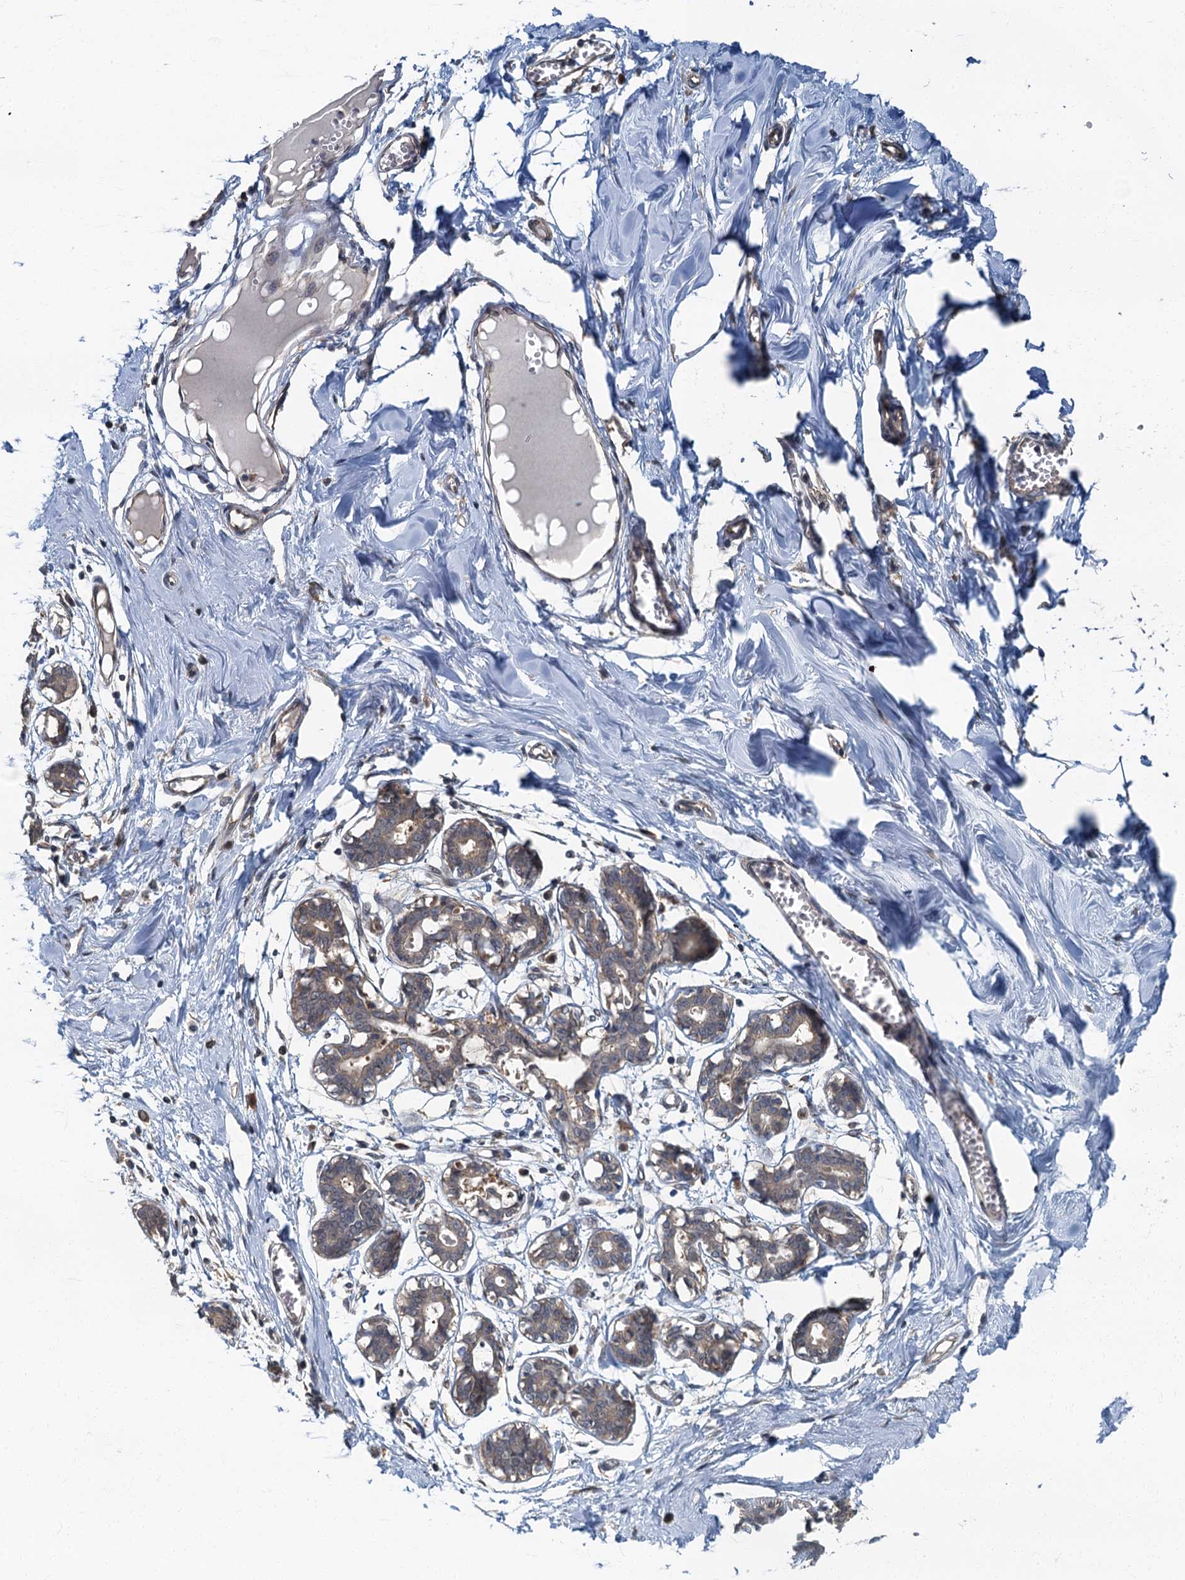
{"staining": {"intensity": "negative", "quantity": "none", "location": "none"}, "tissue": "breast", "cell_type": "Adipocytes", "image_type": "normal", "snomed": [{"axis": "morphology", "description": "Normal tissue, NOS"}, {"axis": "topography", "description": "Breast"}], "caption": "This is a histopathology image of immunohistochemistry staining of unremarkable breast, which shows no expression in adipocytes. The staining is performed using DAB brown chromogen with nuclei counter-stained in using hematoxylin.", "gene": "TBCK", "patient": {"sex": "female", "age": 27}}